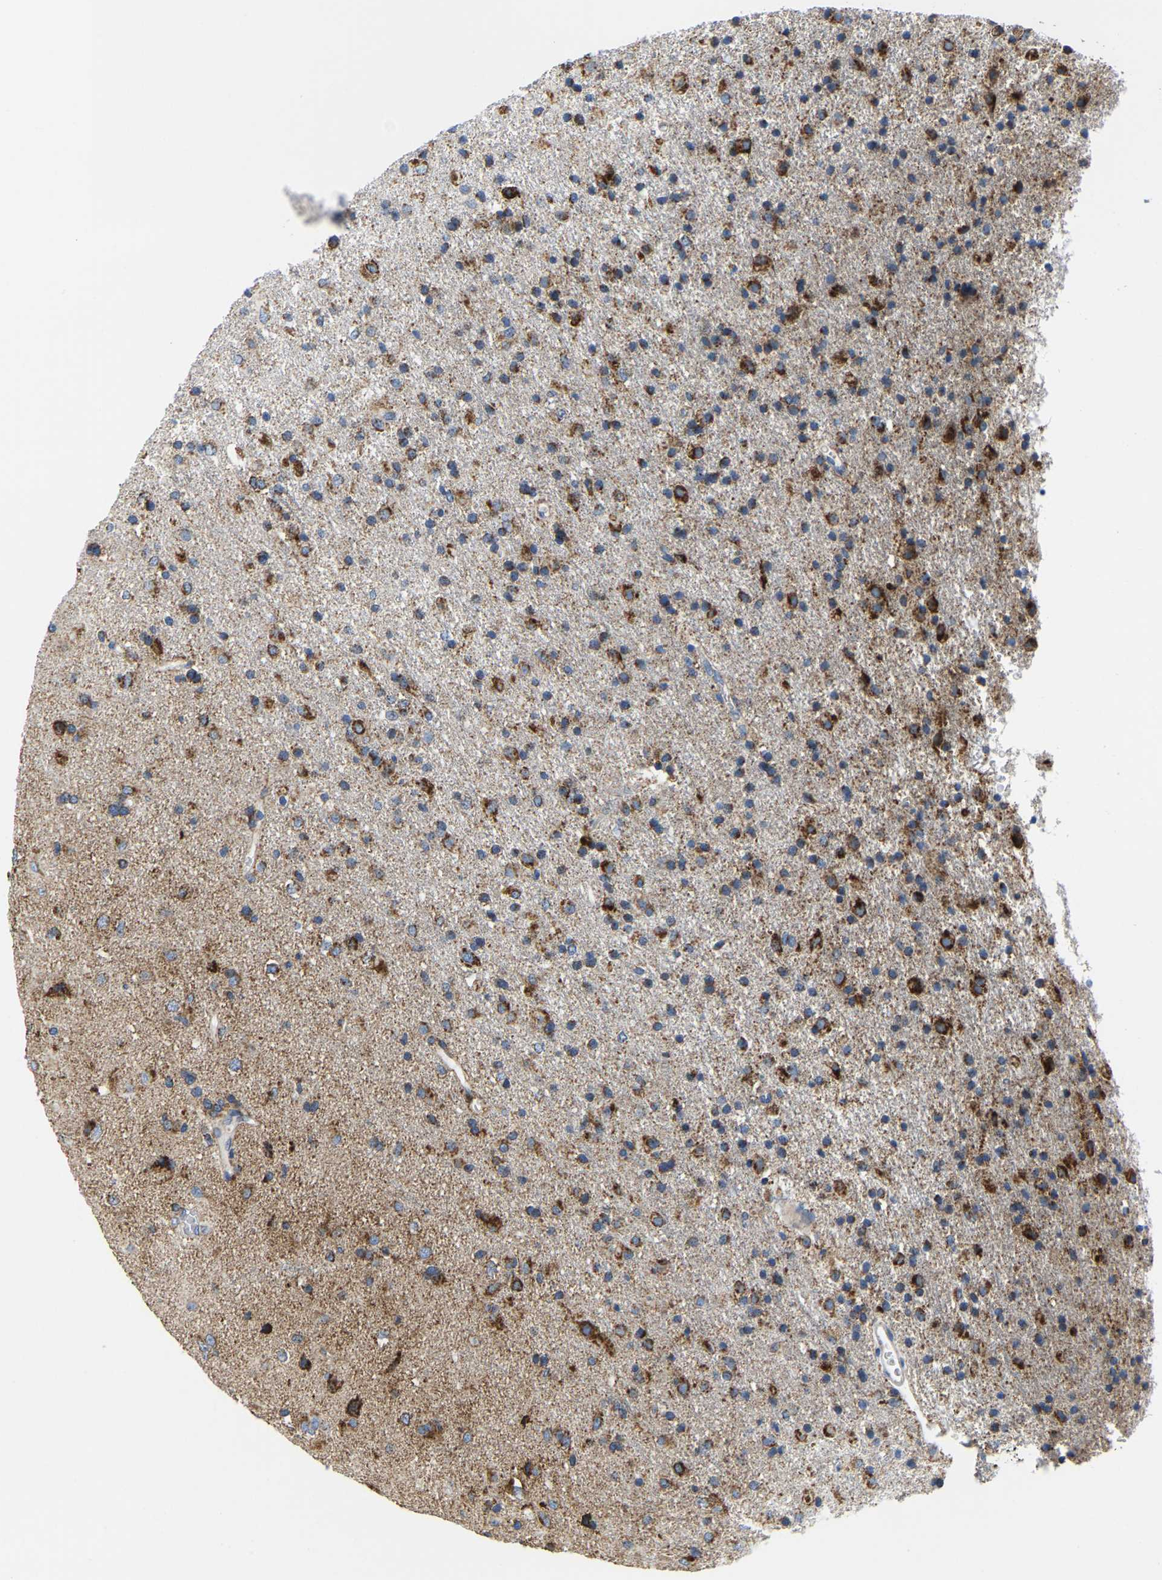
{"staining": {"intensity": "strong", "quantity": "25%-75%", "location": "cytoplasmic/membranous"}, "tissue": "glioma", "cell_type": "Tumor cells", "image_type": "cancer", "snomed": [{"axis": "morphology", "description": "Glioma, malignant, Low grade"}, {"axis": "topography", "description": "Brain"}], "caption": "The photomicrograph demonstrates immunohistochemical staining of malignant glioma (low-grade). There is strong cytoplasmic/membranous expression is present in about 25%-75% of tumor cells. (DAB (3,3'-diaminobenzidine) = brown stain, brightfield microscopy at high magnification).", "gene": "SFXN1", "patient": {"sex": "male", "age": 65}}